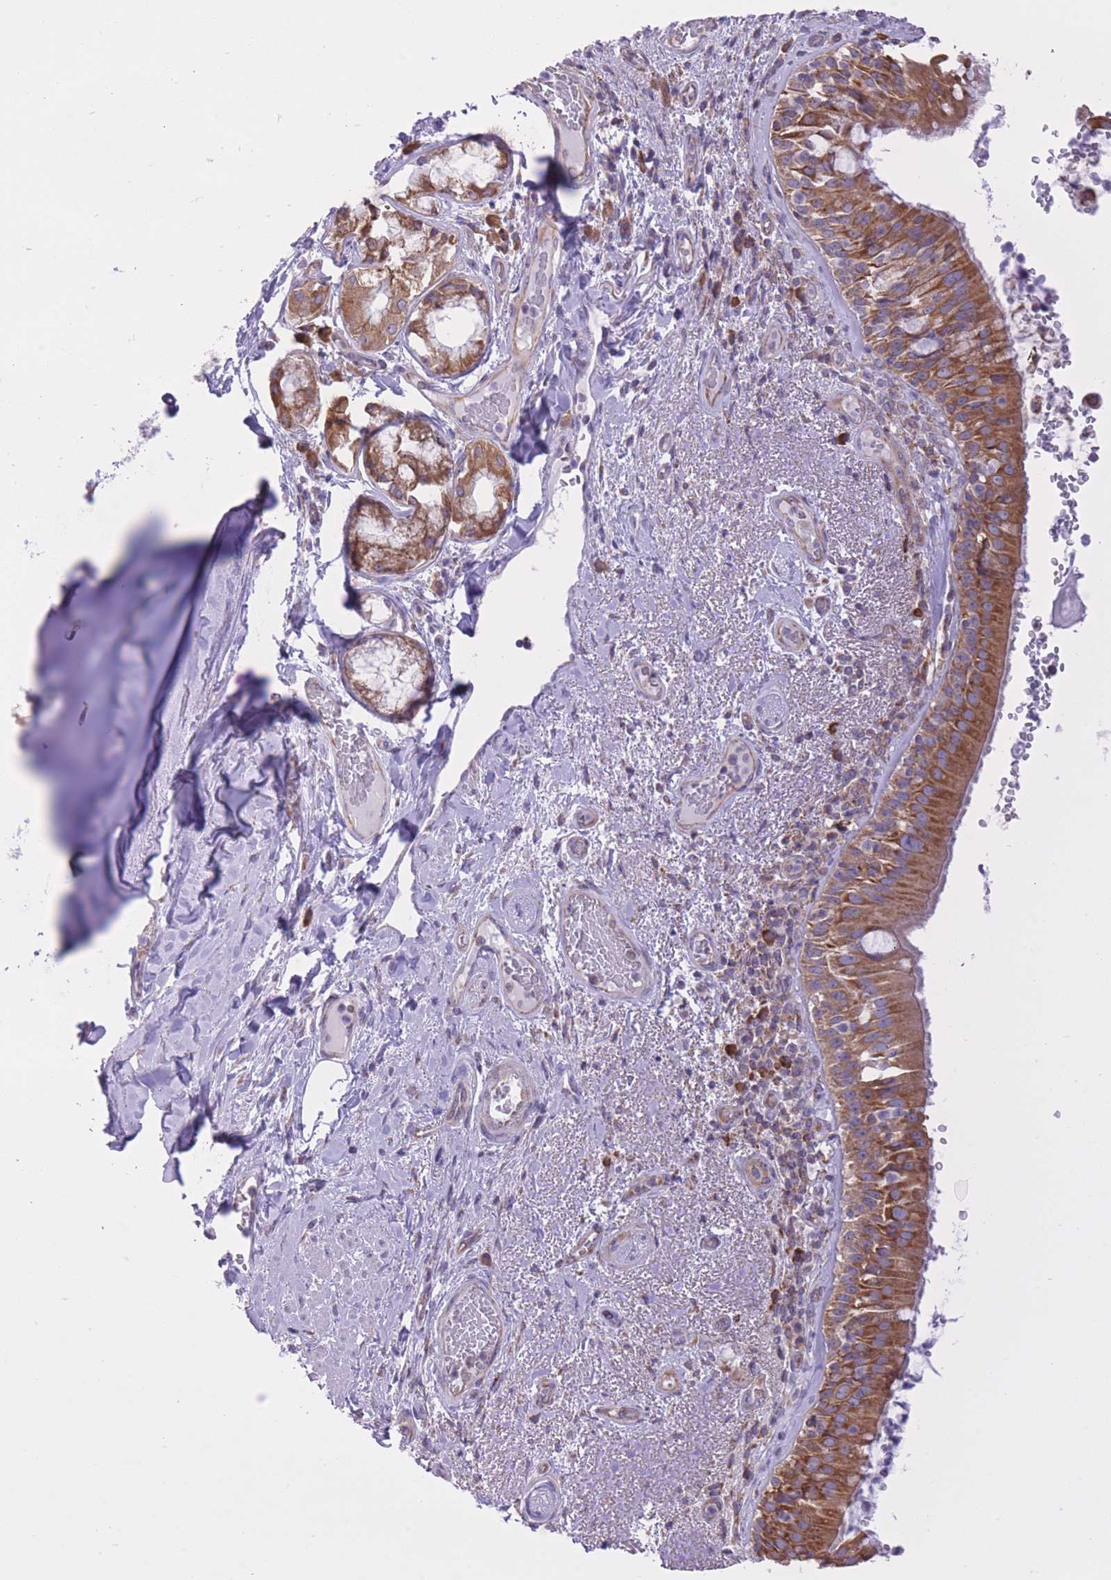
{"staining": {"intensity": "moderate", "quantity": ">75%", "location": "cytoplasmic/membranous"}, "tissue": "bronchus", "cell_type": "Respiratory epithelial cells", "image_type": "normal", "snomed": [{"axis": "morphology", "description": "Normal tissue, NOS"}, {"axis": "topography", "description": "Cartilage tissue"}, {"axis": "topography", "description": "Bronchus"}], "caption": "A micrograph of human bronchus stained for a protein exhibits moderate cytoplasmic/membranous brown staining in respiratory epithelial cells.", "gene": "ZNF501", "patient": {"sex": "male", "age": 63}}